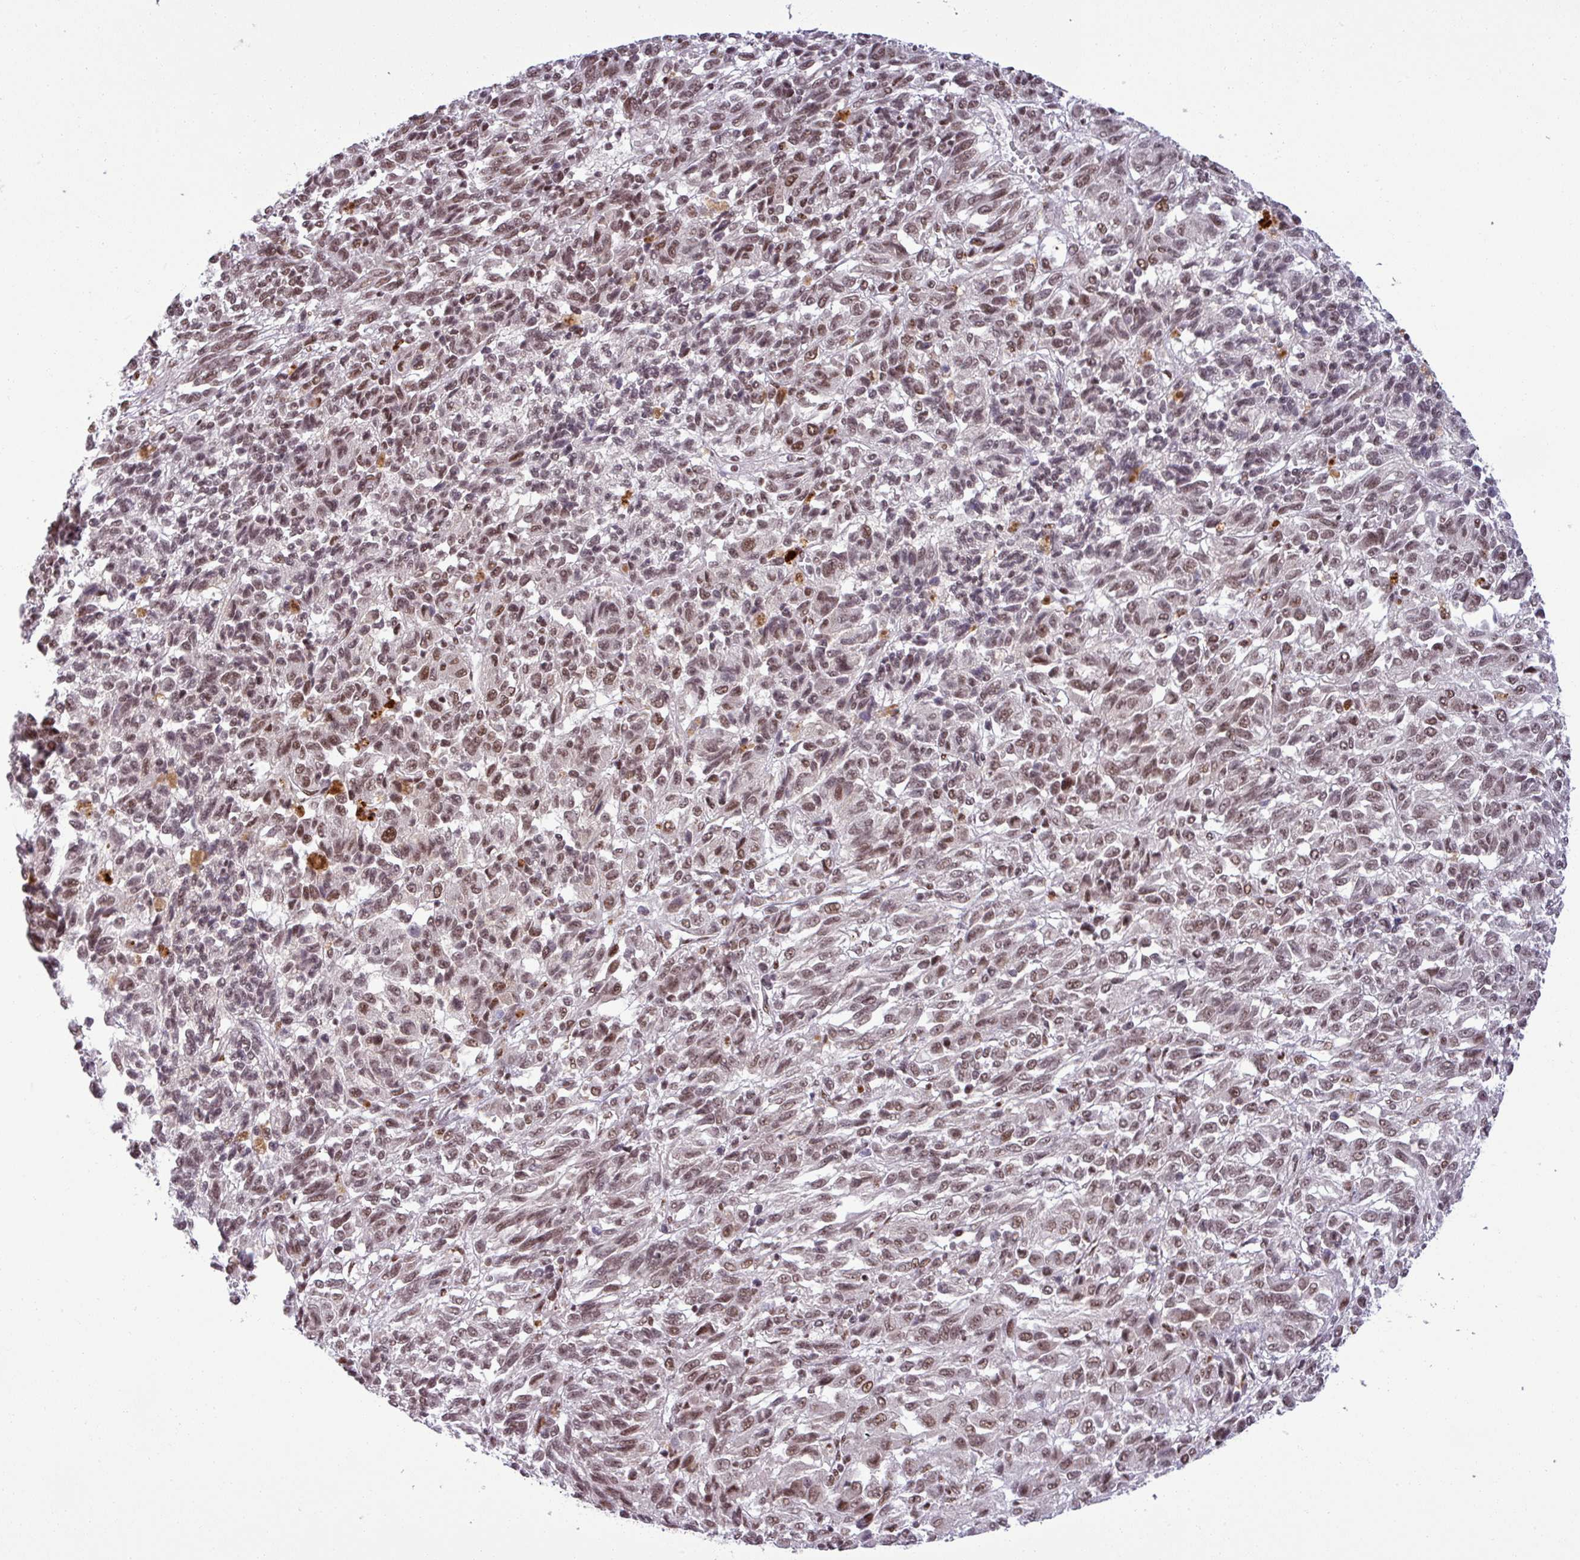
{"staining": {"intensity": "moderate", "quantity": ">75%", "location": "nuclear"}, "tissue": "melanoma", "cell_type": "Tumor cells", "image_type": "cancer", "snomed": [{"axis": "morphology", "description": "Malignant melanoma, Metastatic site"}, {"axis": "topography", "description": "Lung"}], "caption": "Immunohistochemical staining of malignant melanoma (metastatic site) displays medium levels of moderate nuclear staining in about >75% of tumor cells.", "gene": "PTPN20", "patient": {"sex": "male", "age": 64}}